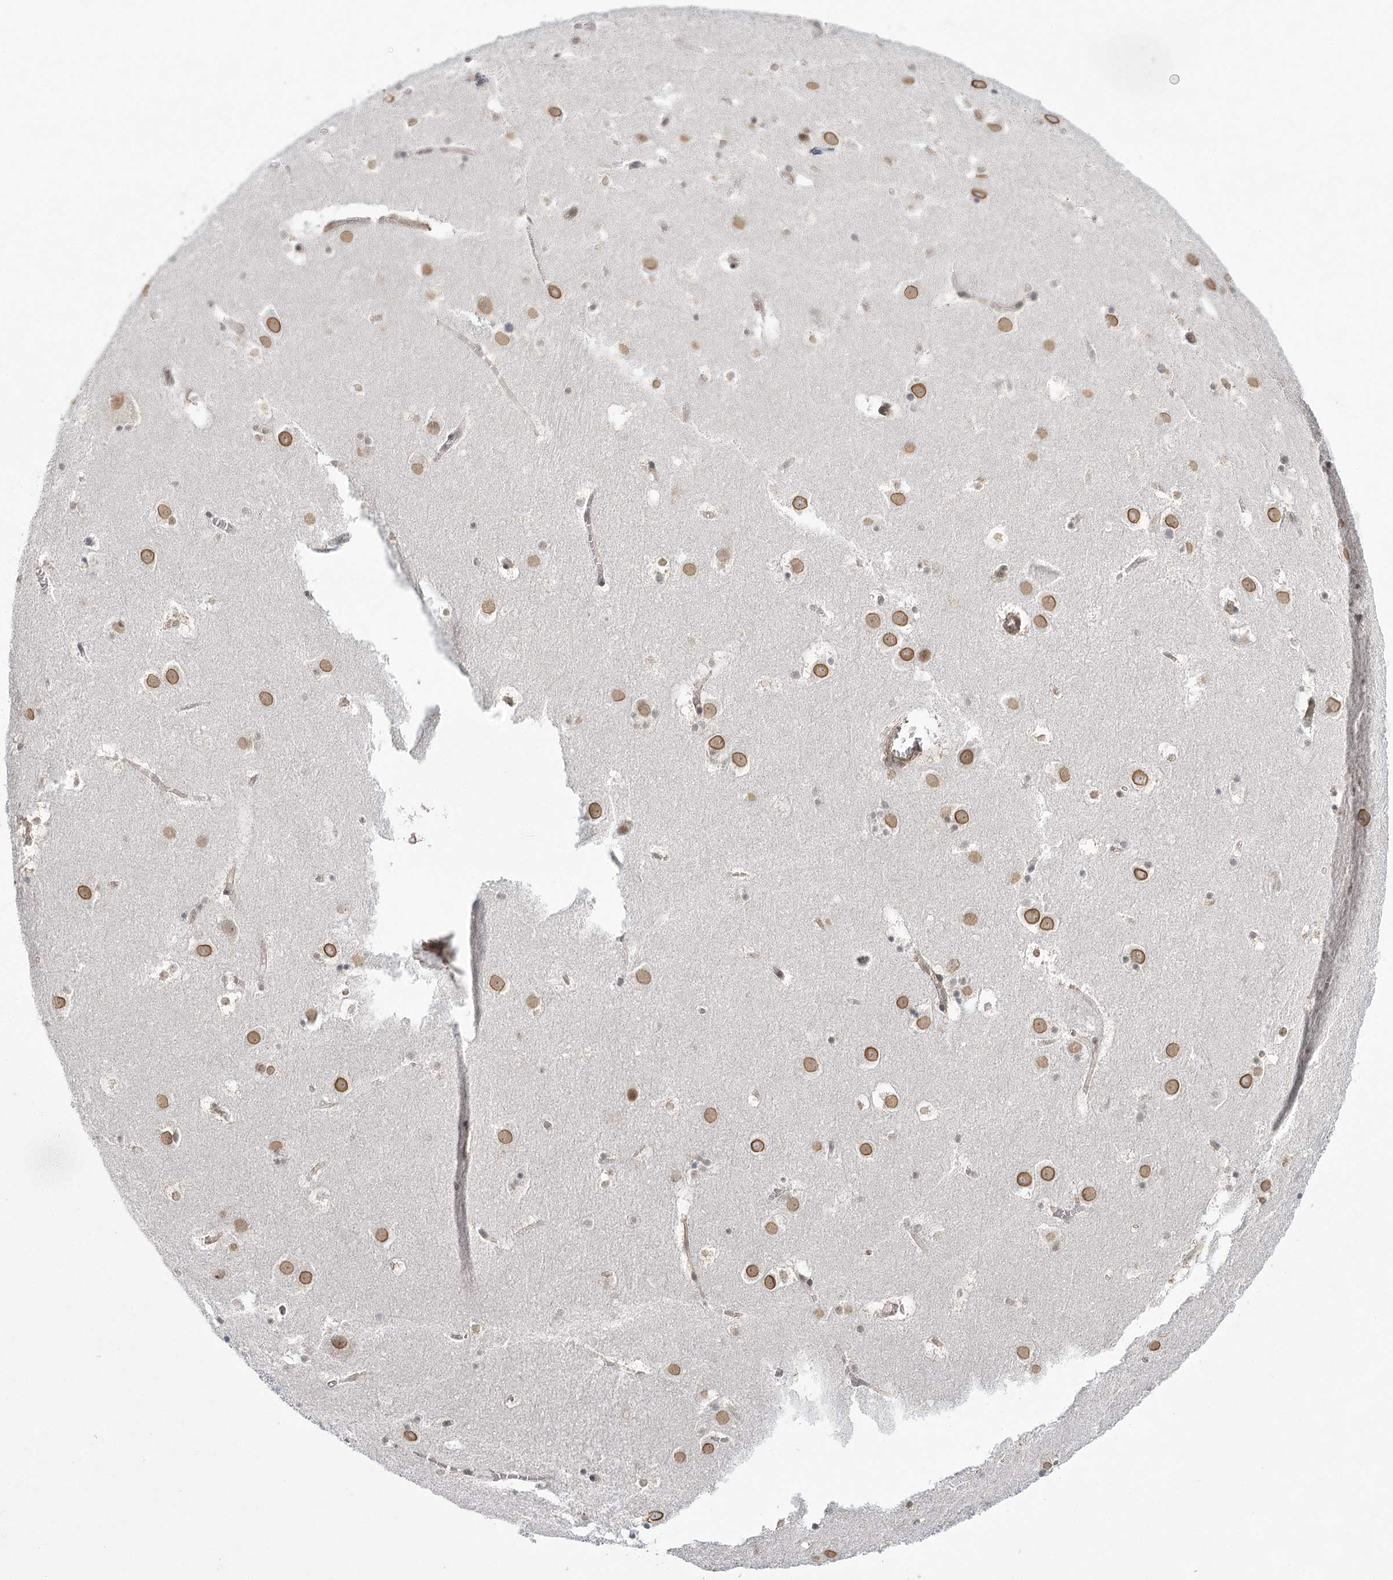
{"staining": {"intensity": "negative", "quantity": "none", "location": "none"}, "tissue": "caudate", "cell_type": "Glial cells", "image_type": "normal", "snomed": [{"axis": "morphology", "description": "Normal tissue, NOS"}, {"axis": "topography", "description": "Lateral ventricle wall"}], "caption": "Glial cells are negative for brown protein staining in normal caudate. (DAB (3,3'-diaminobenzidine) immunohistochemistry with hematoxylin counter stain).", "gene": "MED28", "patient": {"sex": "male", "age": 45}}